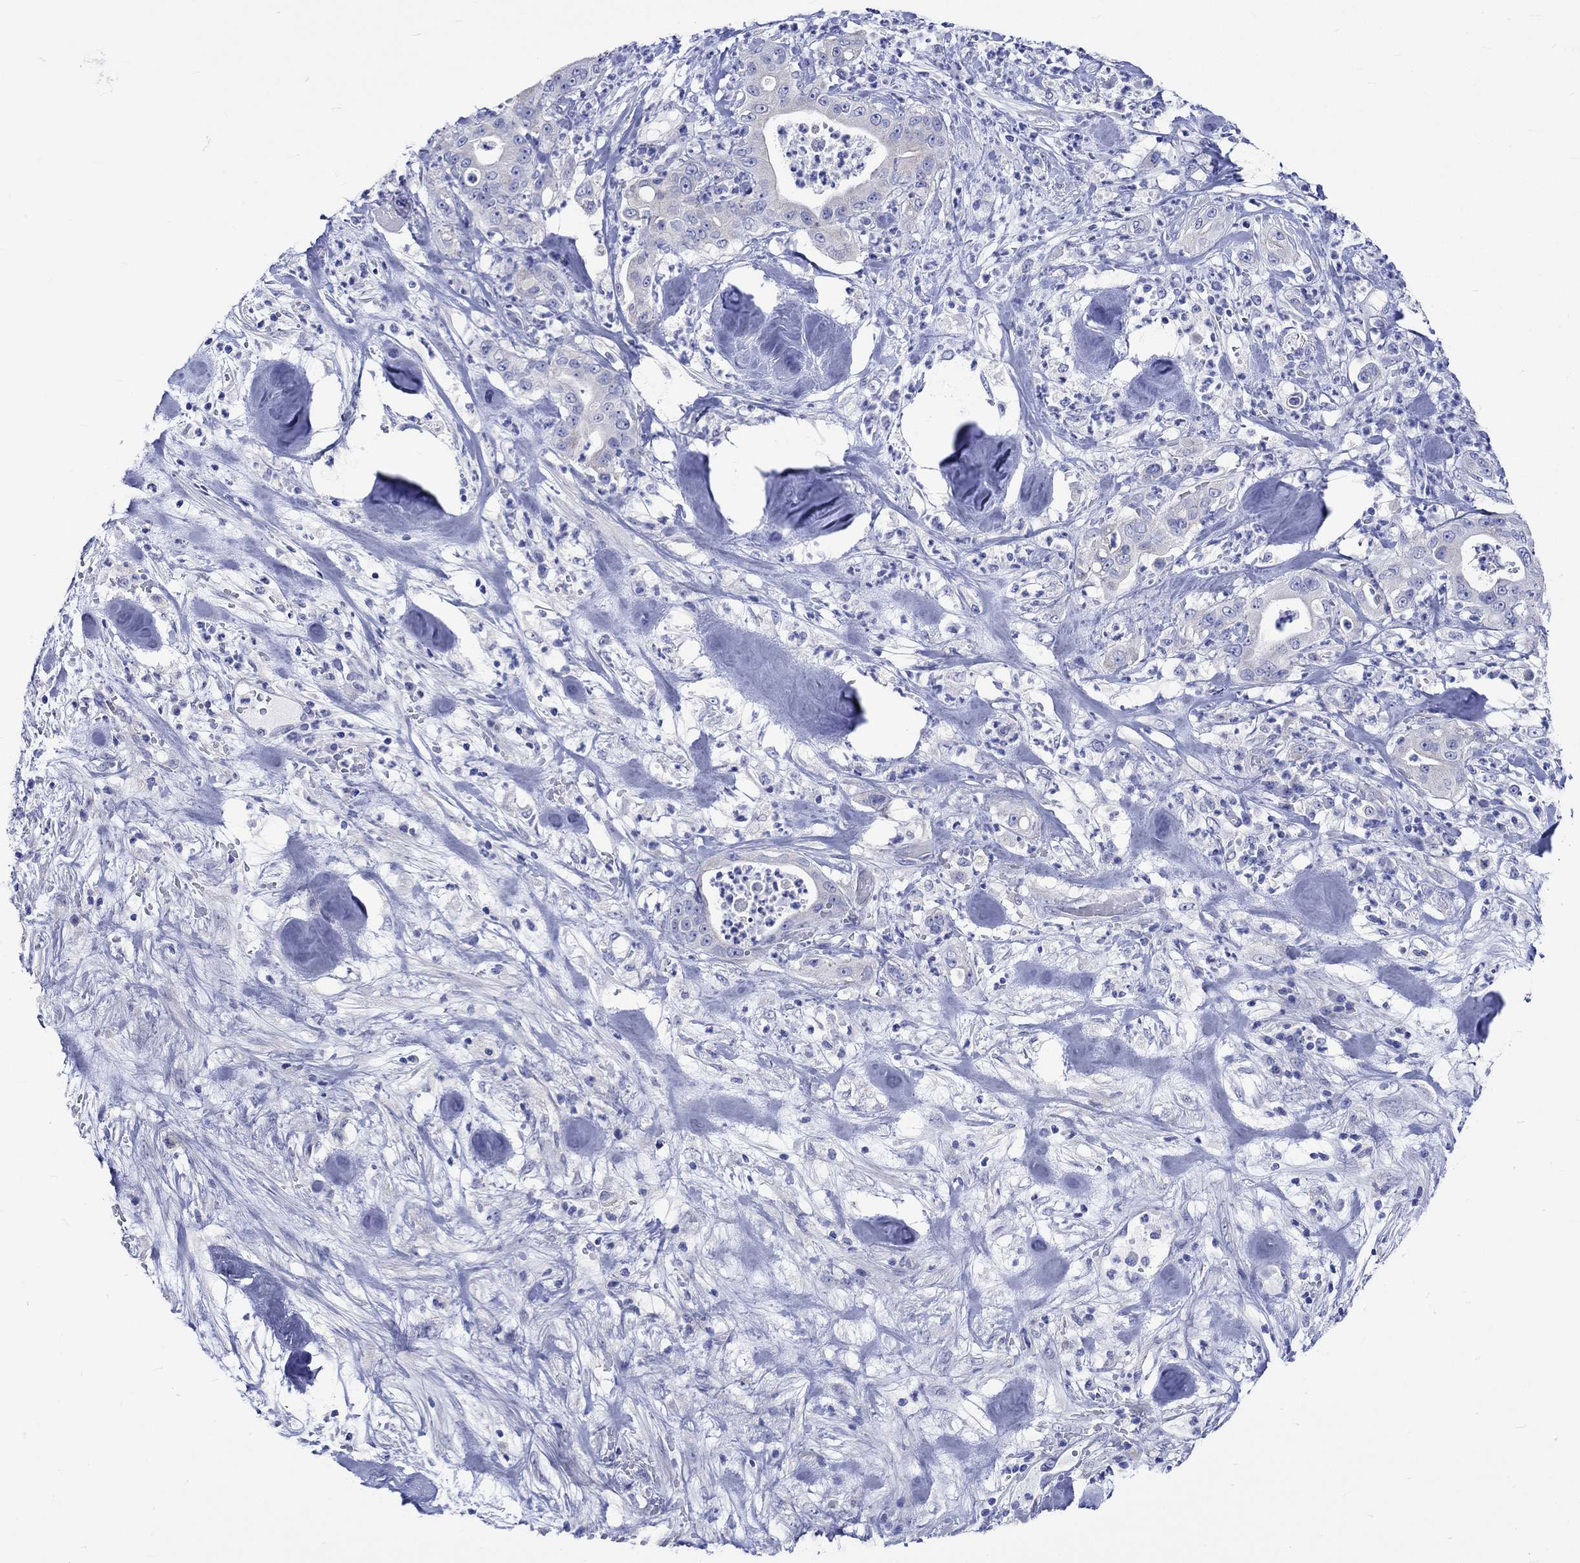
{"staining": {"intensity": "negative", "quantity": "none", "location": "none"}, "tissue": "pancreatic cancer", "cell_type": "Tumor cells", "image_type": "cancer", "snomed": [{"axis": "morphology", "description": "Adenocarcinoma, NOS"}, {"axis": "topography", "description": "Pancreas"}], "caption": "An IHC photomicrograph of pancreatic cancer (adenocarcinoma) is shown. There is no staining in tumor cells of pancreatic cancer (adenocarcinoma).", "gene": "HARBI1", "patient": {"sex": "male", "age": 71}}